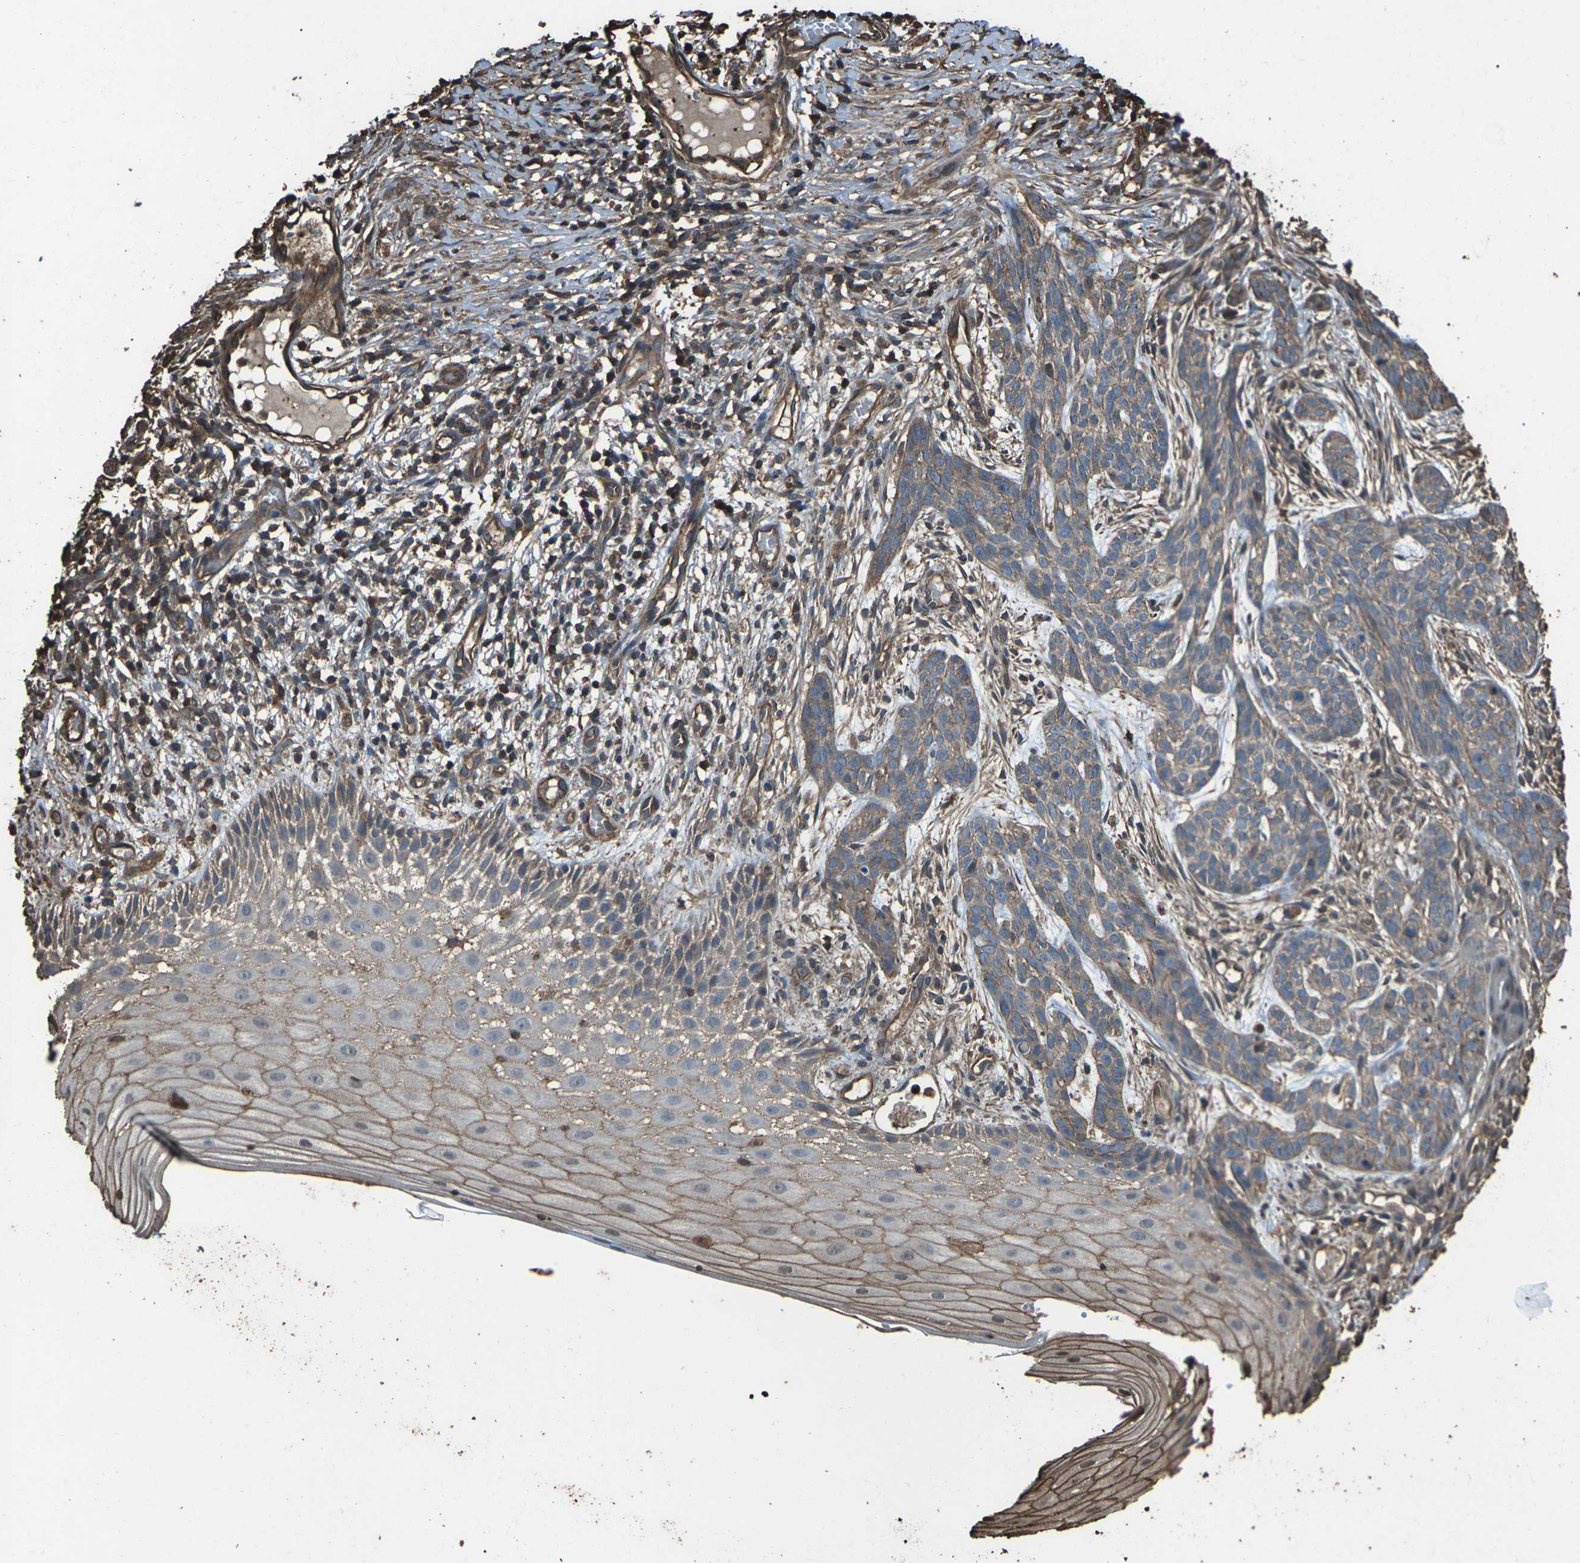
{"staining": {"intensity": "weak", "quantity": ">75%", "location": "cytoplasmic/membranous"}, "tissue": "skin cancer", "cell_type": "Tumor cells", "image_type": "cancer", "snomed": [{"axis": "morphology", "description": "Basal cell carcinoma"}, {"axis": "topography", "description": "Skin"}], "caption": "Skin cancer tissue shows weak cytoplasmic/membranous expression in approximately >75% of tumor cells", "gene": "DHPS", "patient": {"sex": "female", "age": 59}}